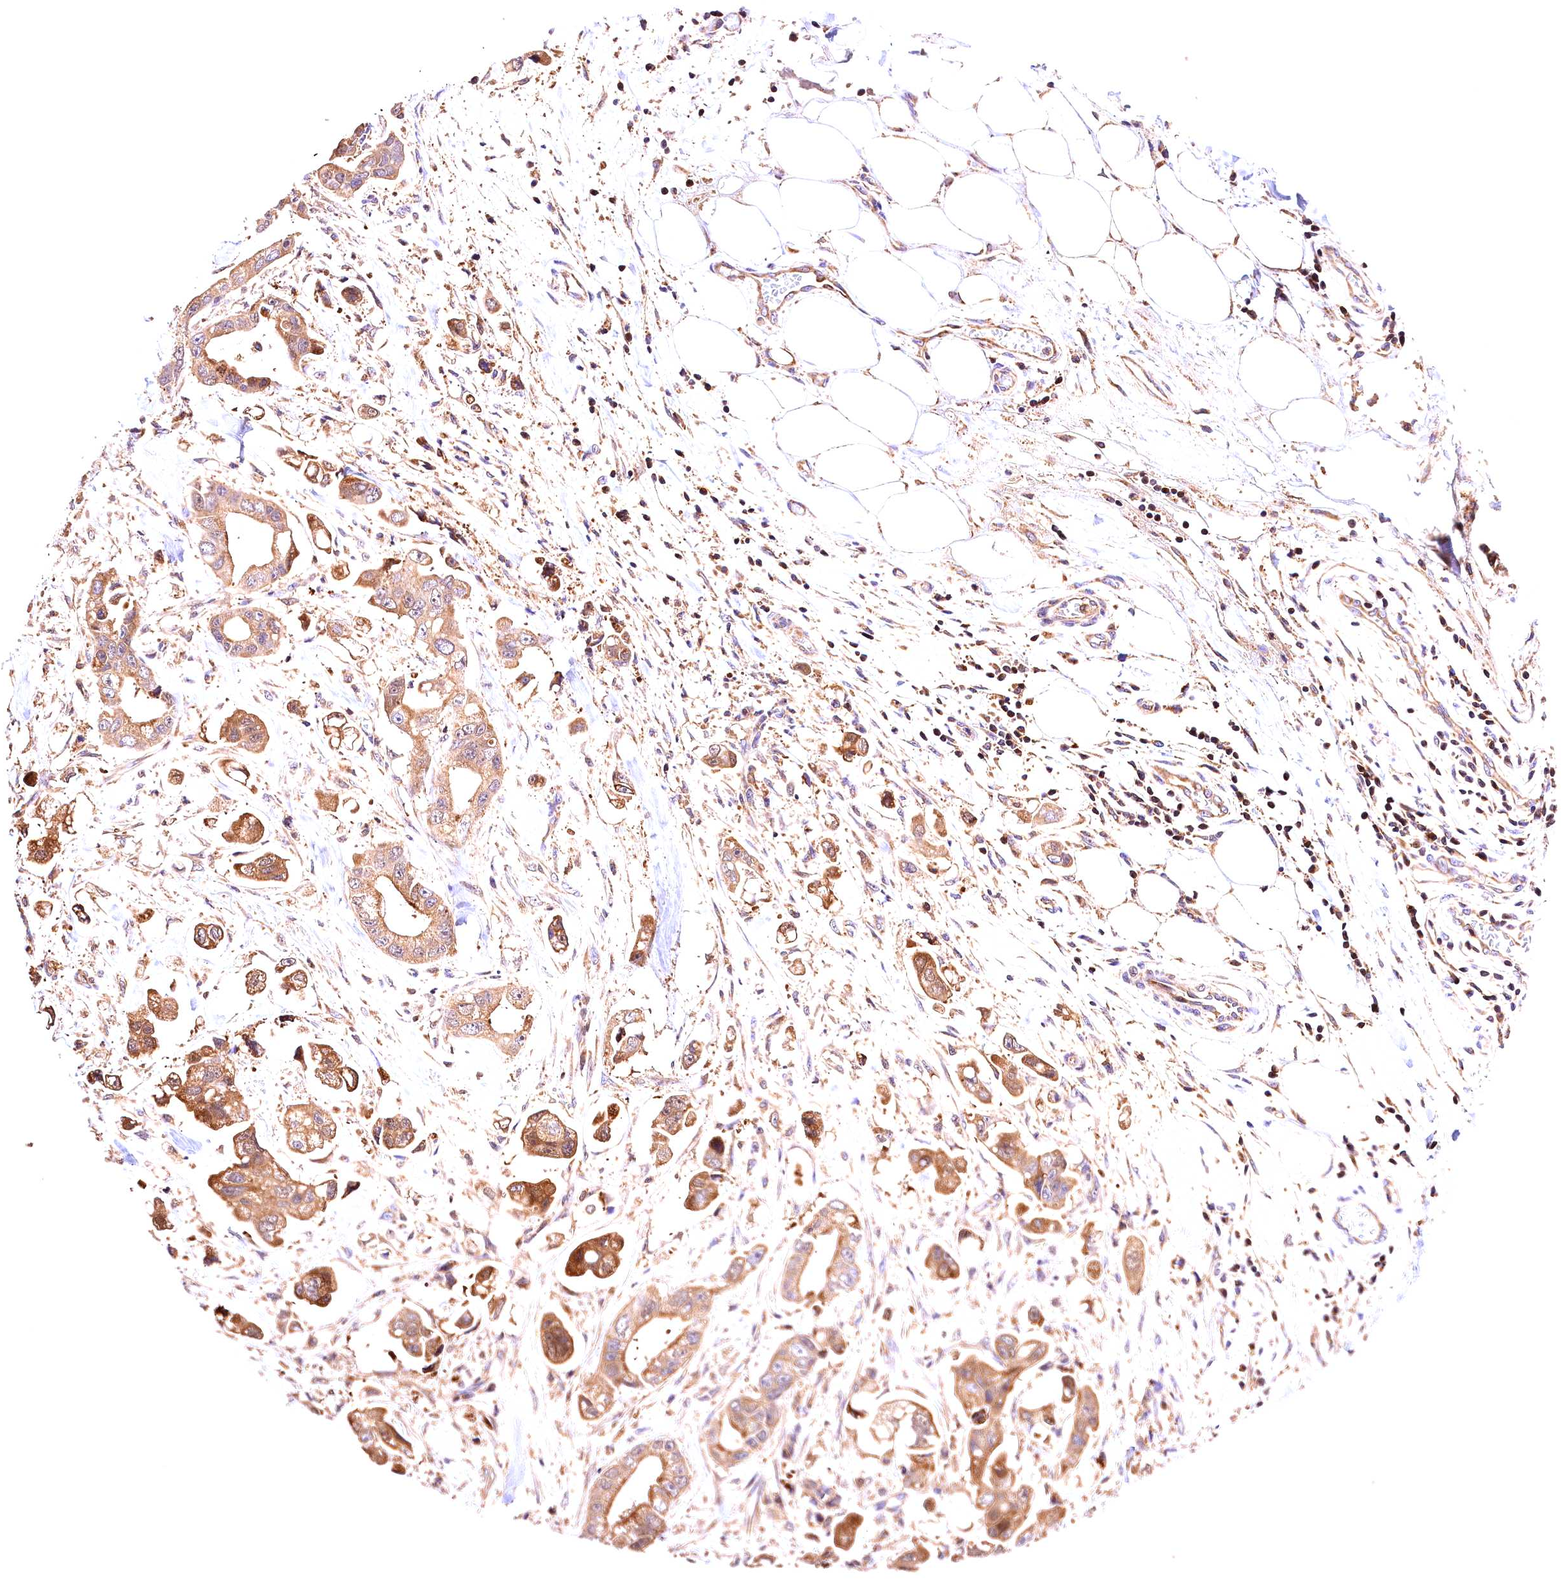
{"staining": {"intensity": "moderate", "quantity": ">75%", "location": "cytoplasmic/membranous"}, "tissue": "stomach cancer", "cell_type": "Tumor cells", "image_type": "cancer", "snomed": [{"axis": "morphology", "description": "Adenocarcinoma, NOS"}, {"axis": "topography", "description": "Stomach"}], "caption": "Stomach adenocarcinoma stained for a protein (brown) shows moderate cytoplasmic/membranous positive expression in approximately >75% of tumor cells.", "gene": "KPTN", "patient": {"sex": "male", "age": 62}}